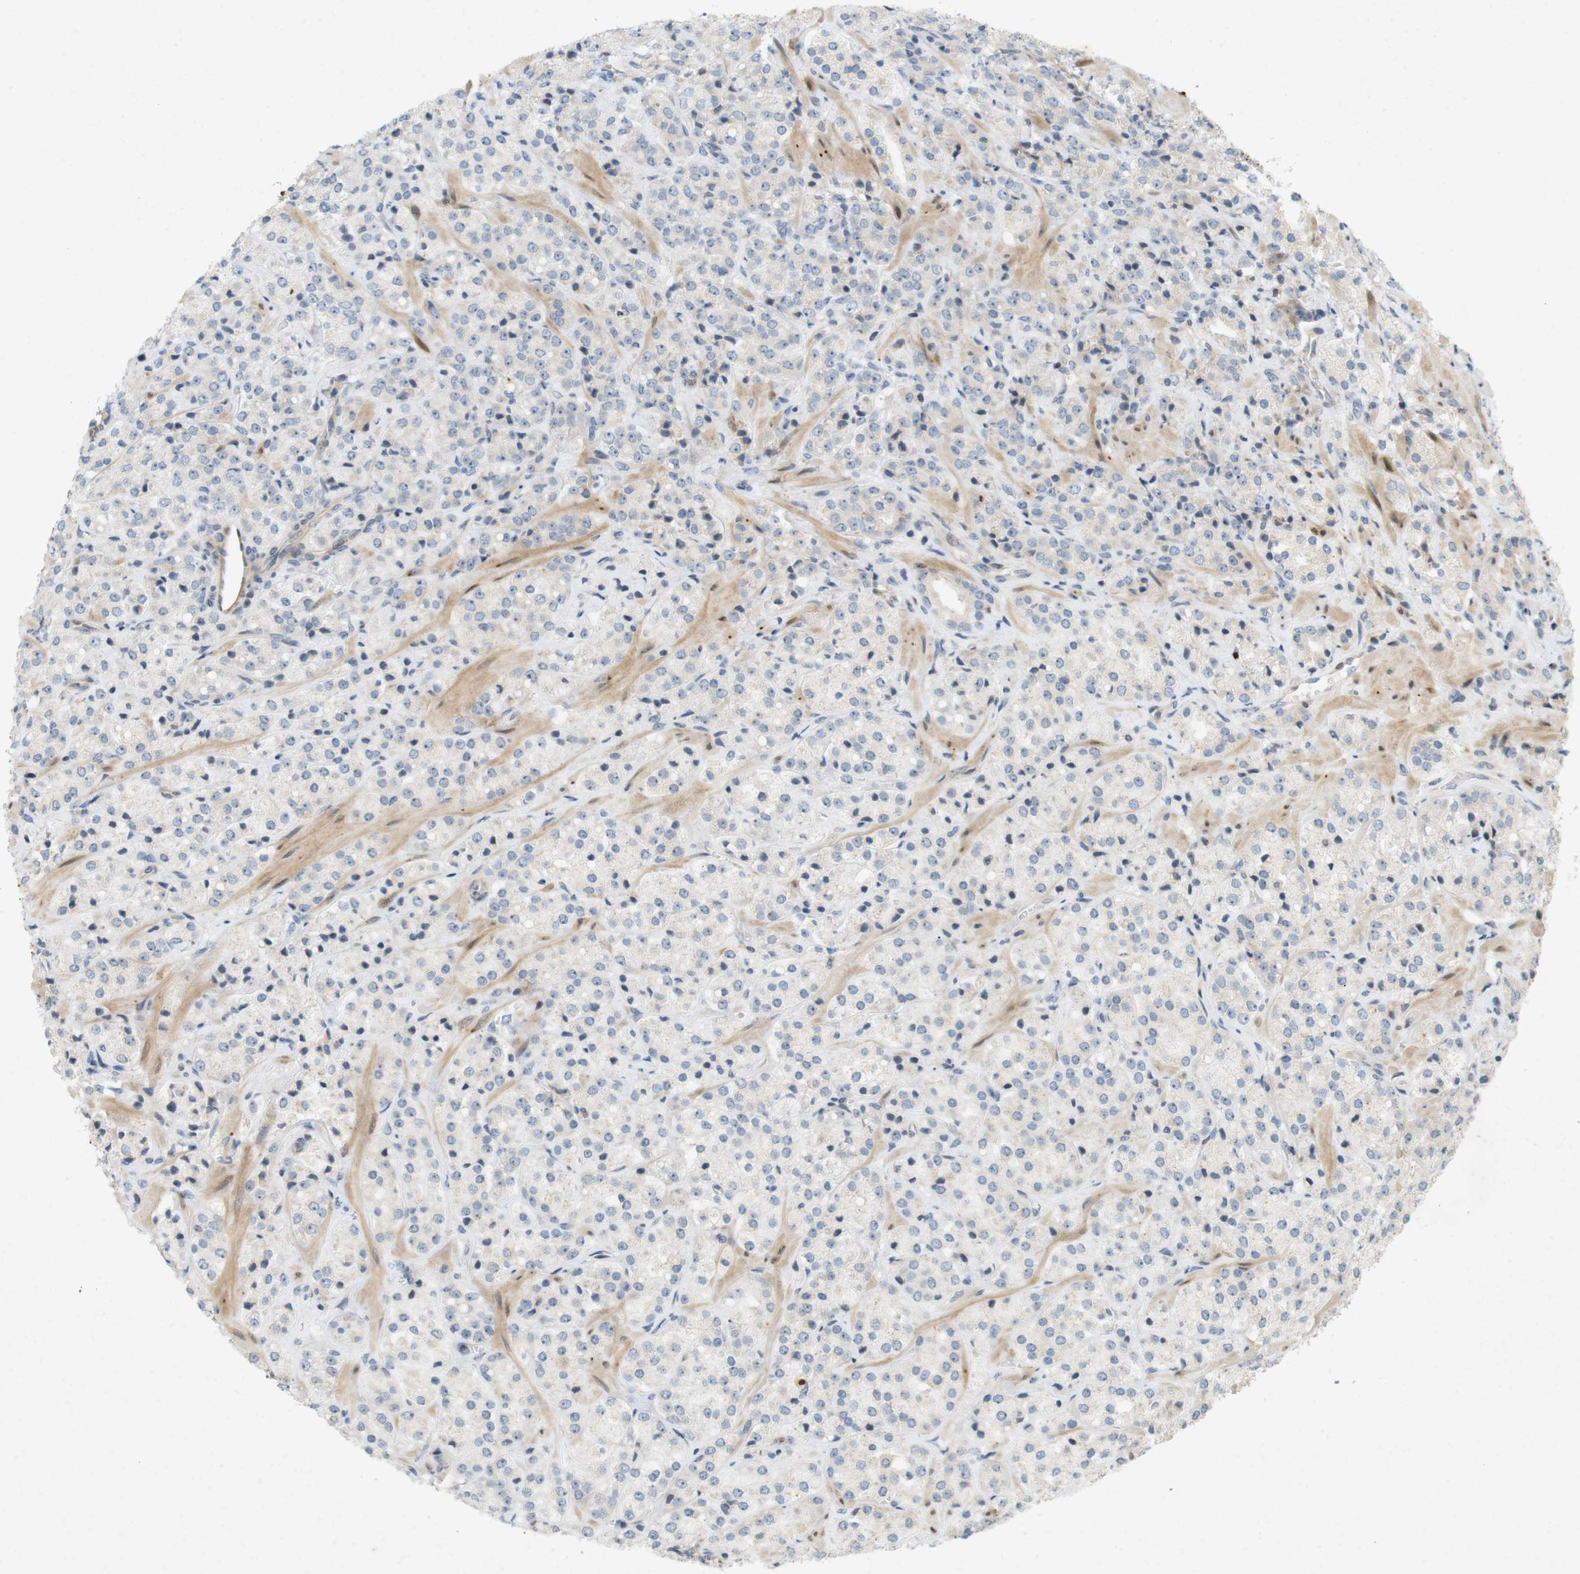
{"staining": {"intensity": "negative", "quantity": "none", "location": "none"}, "tissue": "prostate cancer", "cell_type": "Tumor cells", "image_type": "cancer", "snomed": [{"axis": "morphology", "description": "Adenocarcinoma, High grade"}, {"axis": "topography", "description": "Prostate"}], "caption": "A photomicrograph of human prostate high-grade adenocarcinoma is negative for staining in tumor cells. (Immunohistochemistry (ihc), brightfield microscopy, high magnification).", "gene": "PPP1R14A", "patient": {"sex": "male", "age": 64}}